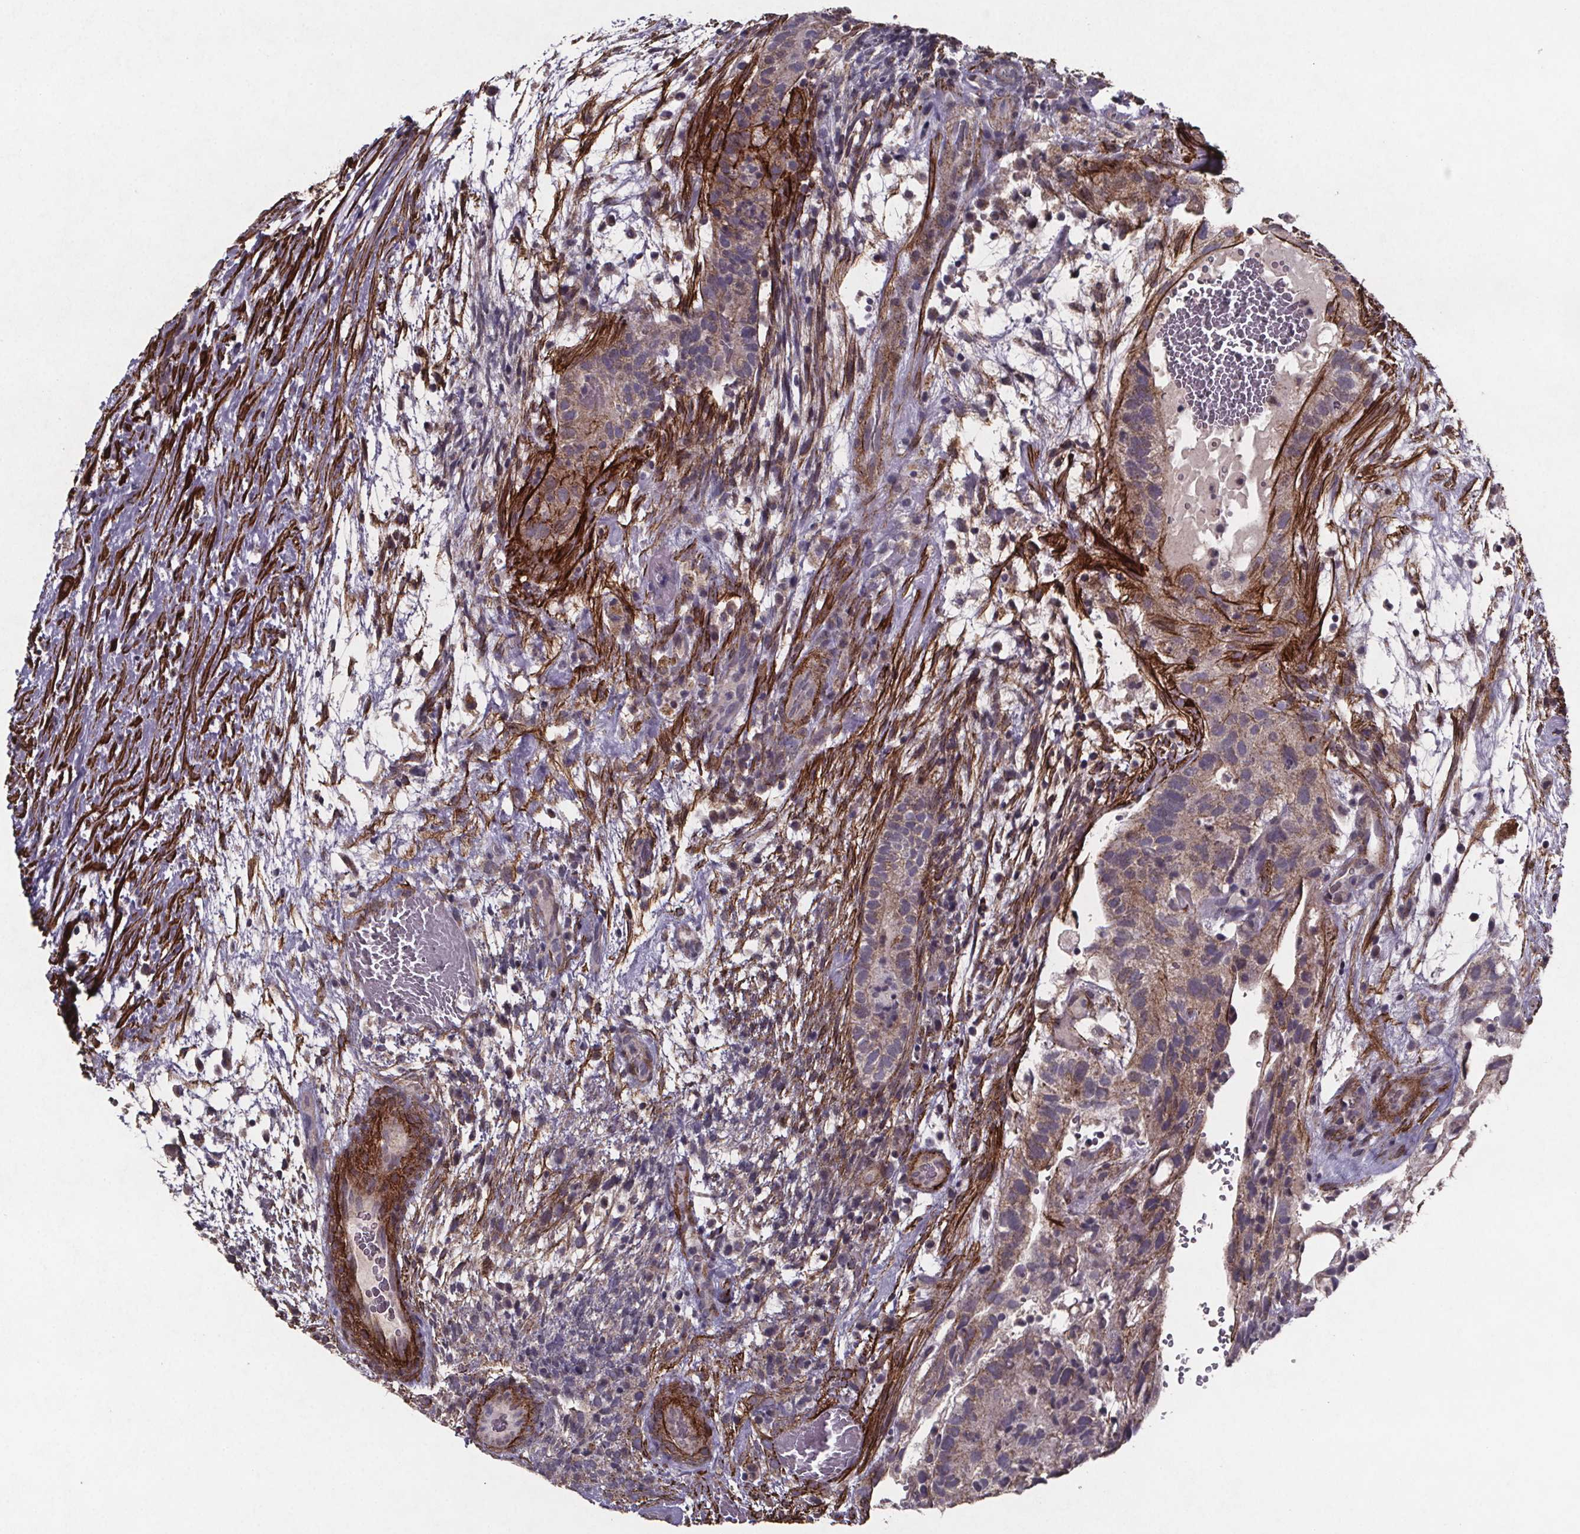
{"staining": {"intensity": "negative", "quantity": "none", "location": "none"}, "tissue": "testis cancer", "cell_type": "Tumor cells", "image_type": "cancer", "snomed": [{"axis": "morphology", "description": "Normal tissue, NOS"}, {"axis": "morphology", "description": "Carcinoma, Embryonal, NOS"}, {"axis": "topography", "description": "Testis"}], "caption": "Testis cancer was stained to show a protein in brown. There is no significant expression in tumor cells.", "gene": "PALLD", "patient": {"sex": "male", "age": 32}}